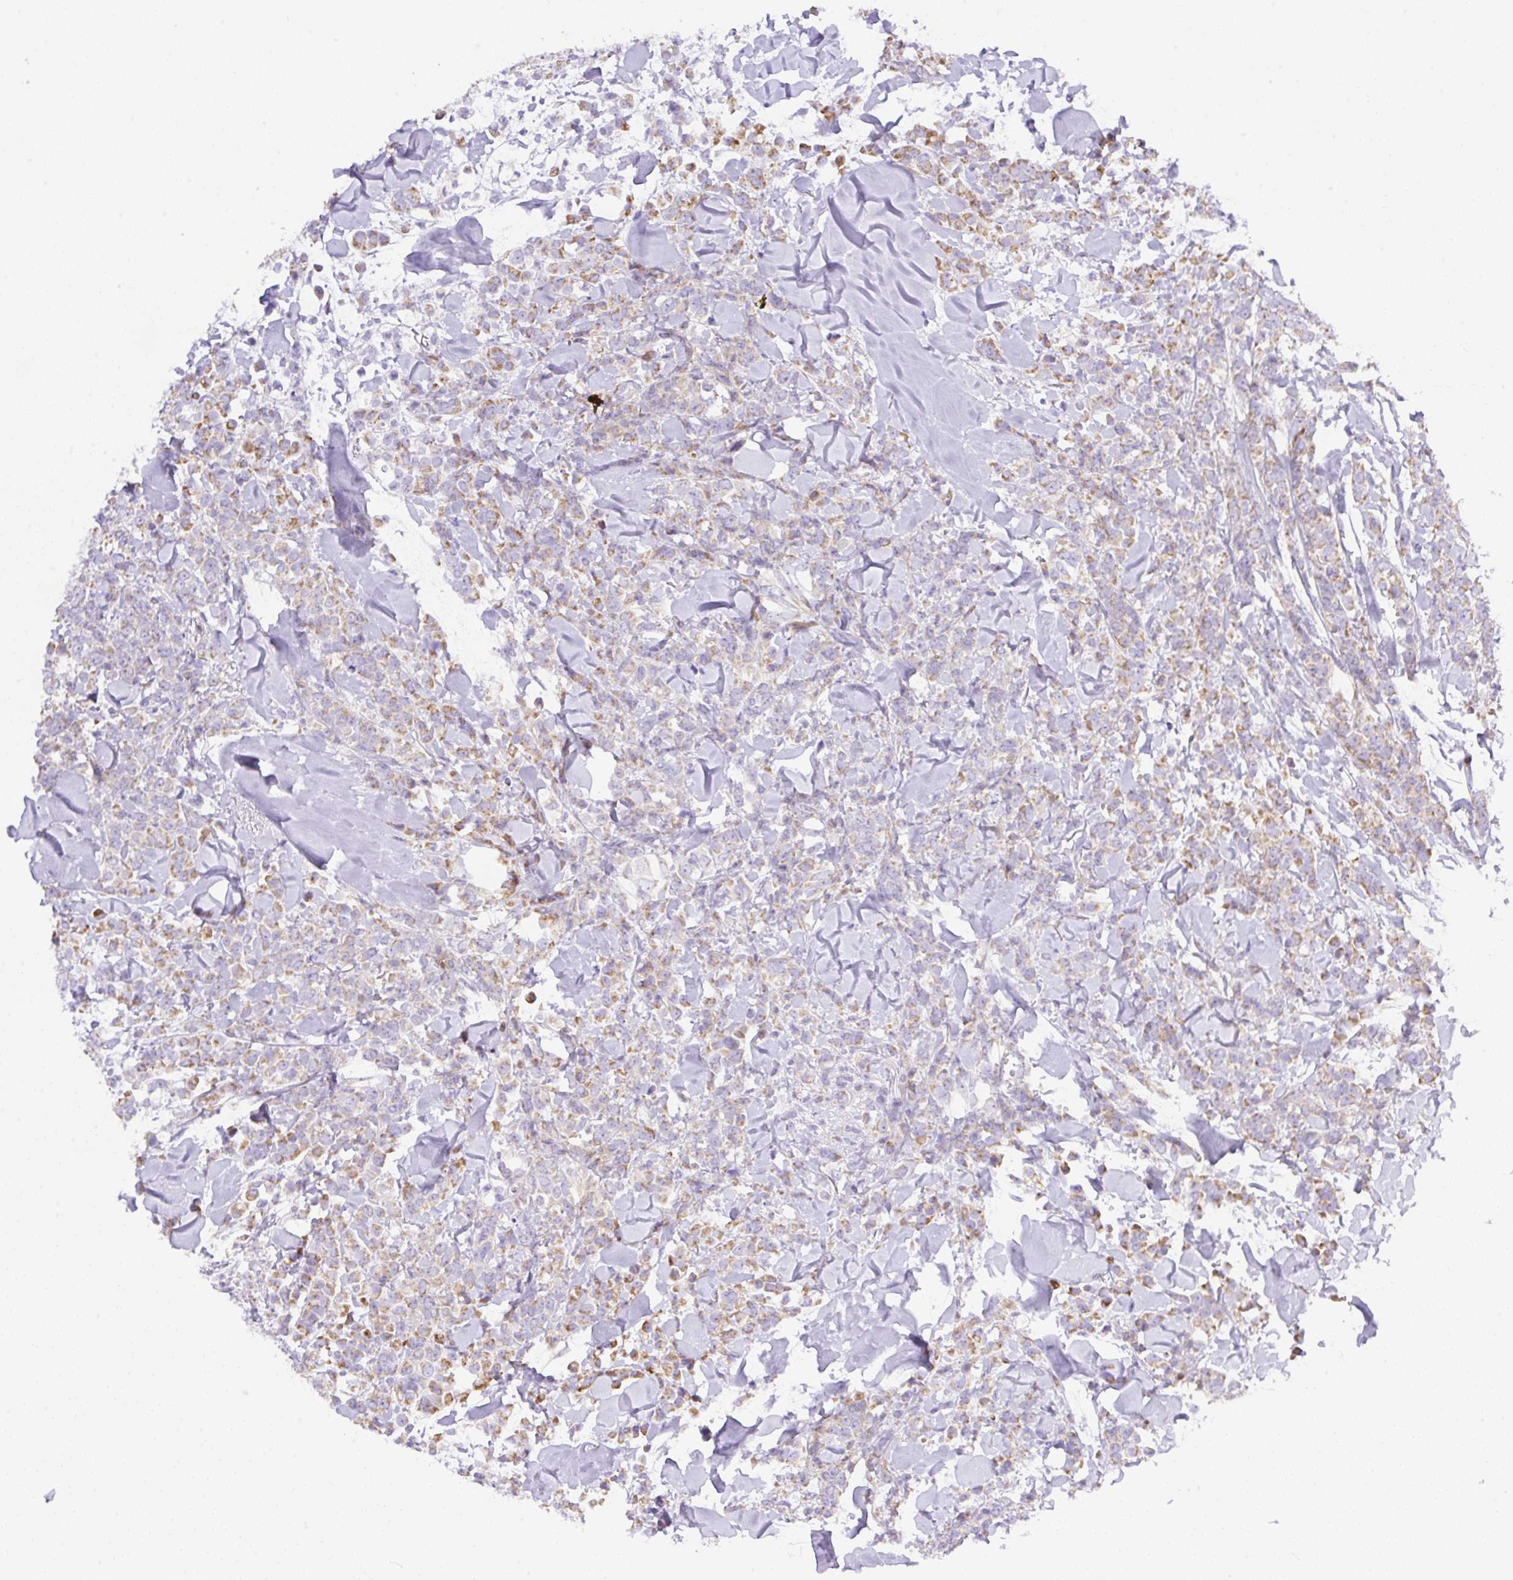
{"staining": {"intensity": "weak", "quantity": "25%-75%", "location": "cytoplasmic/membranous"}, "tissue": "breast cancer", "cell_type": "Tumor cells", "image_type": "cancer", "snomed": [{"axis": "morphology", "description": "Lobular carcinoma"}, {"axis": "topography", "description": "Breast"}], "caption": "Lobular carcinoma (breast) was stained to show a protein in brown. There is low levels of weak cytoplasmic/membranous positivity in approximately 25%-75% of tumor cells.", "gene": "NF1", "patient": {"sex": "female", "age": 91}}